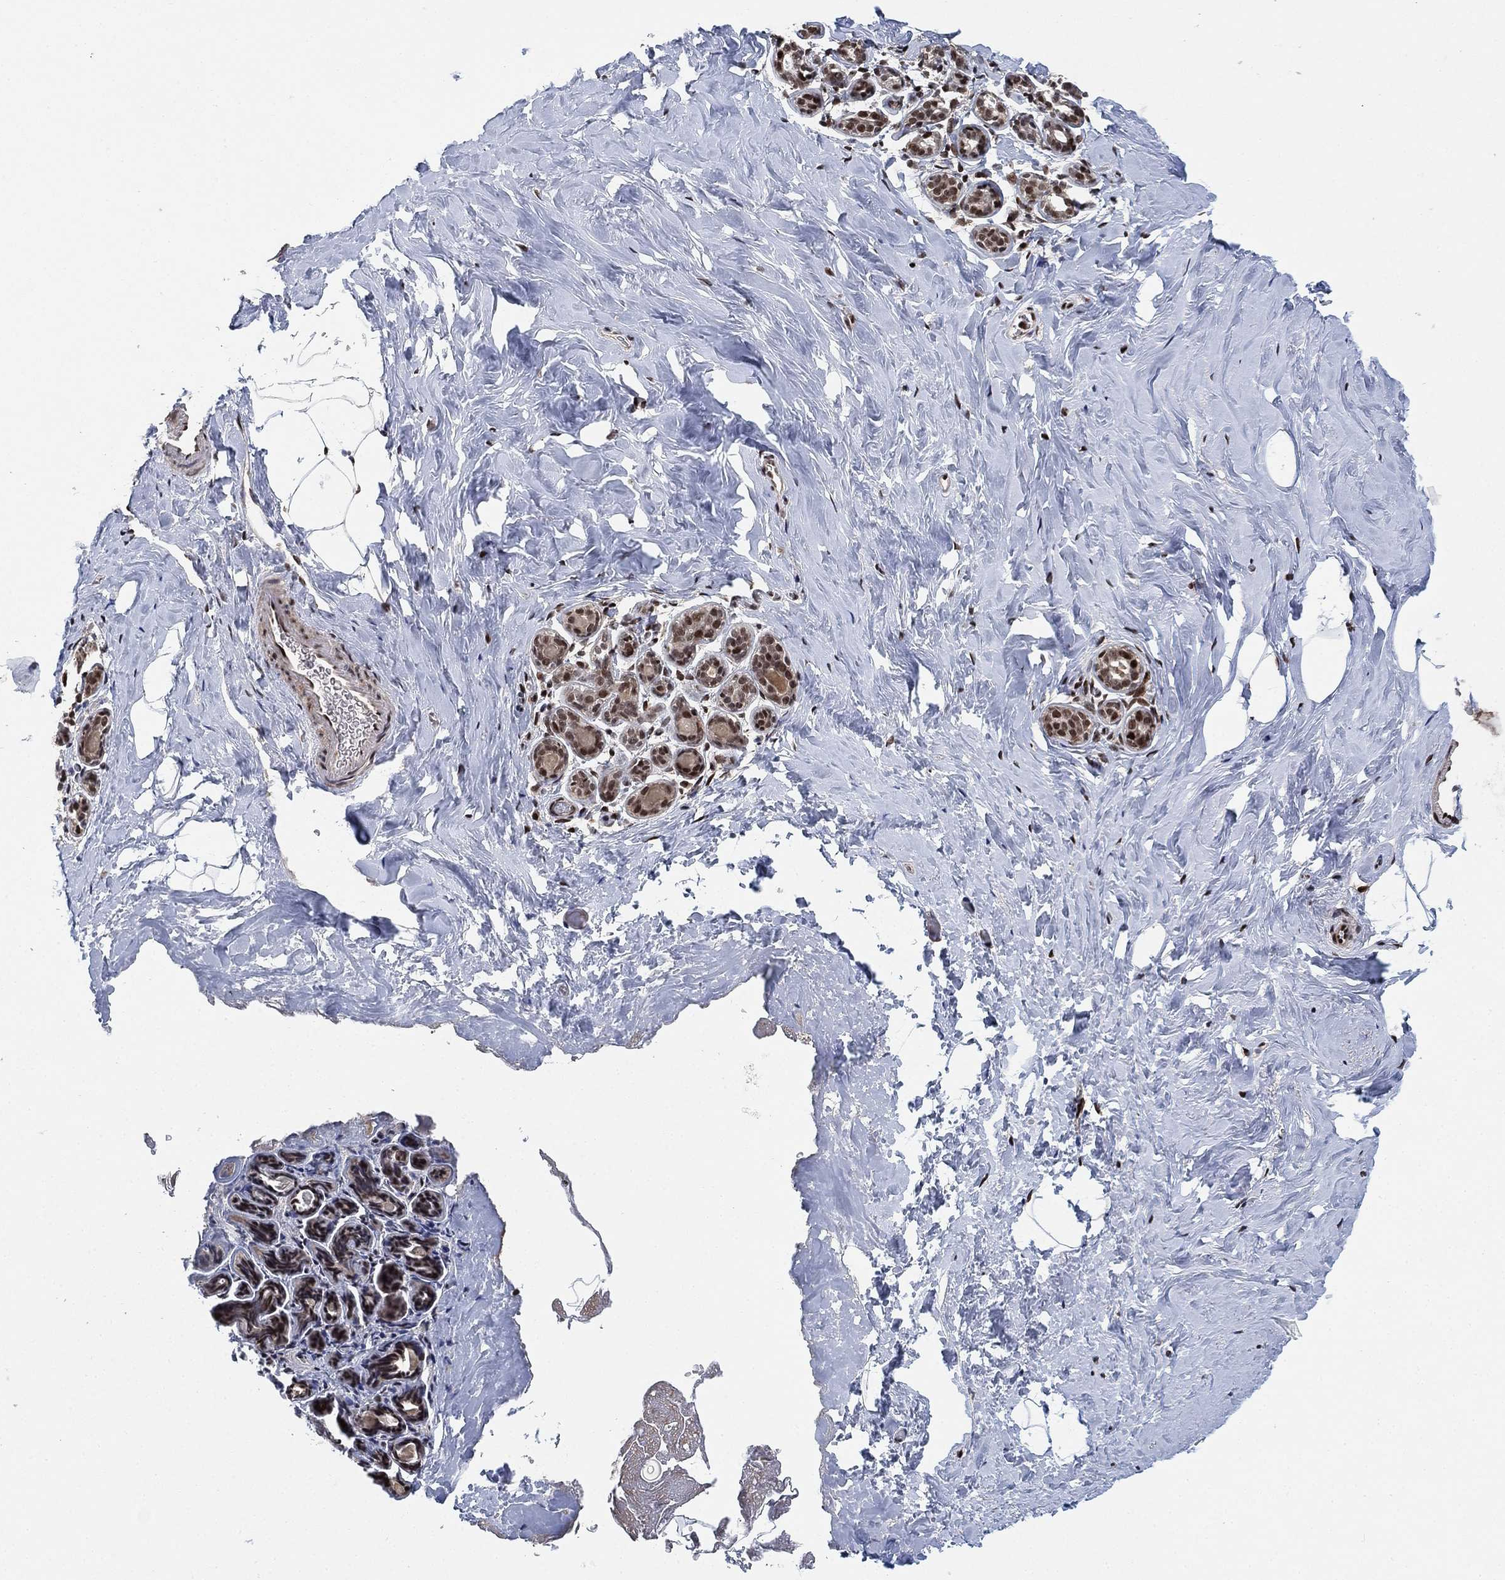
{"staining": {"intensity": "moderate", "quantity": "25%-75%", "location": "nuclear"}, "tissue": "breast", "cell_type": "Adipocytes", "image_type": "normal", "snomed": [{"axis": "morphology", "description": "Normal tissue, NOS"}, {"axis": "topography", "description": "Skin"}, {"axis": "topography", "description": "Breast"}], "caption": "Immunohistochemical staining of benign human breast reveals moderate nuclear protein staining in about 25%-75% of adipocytes.", "gene": "ZSCAN30", "patient": {"sex": "female", "age": 43}}